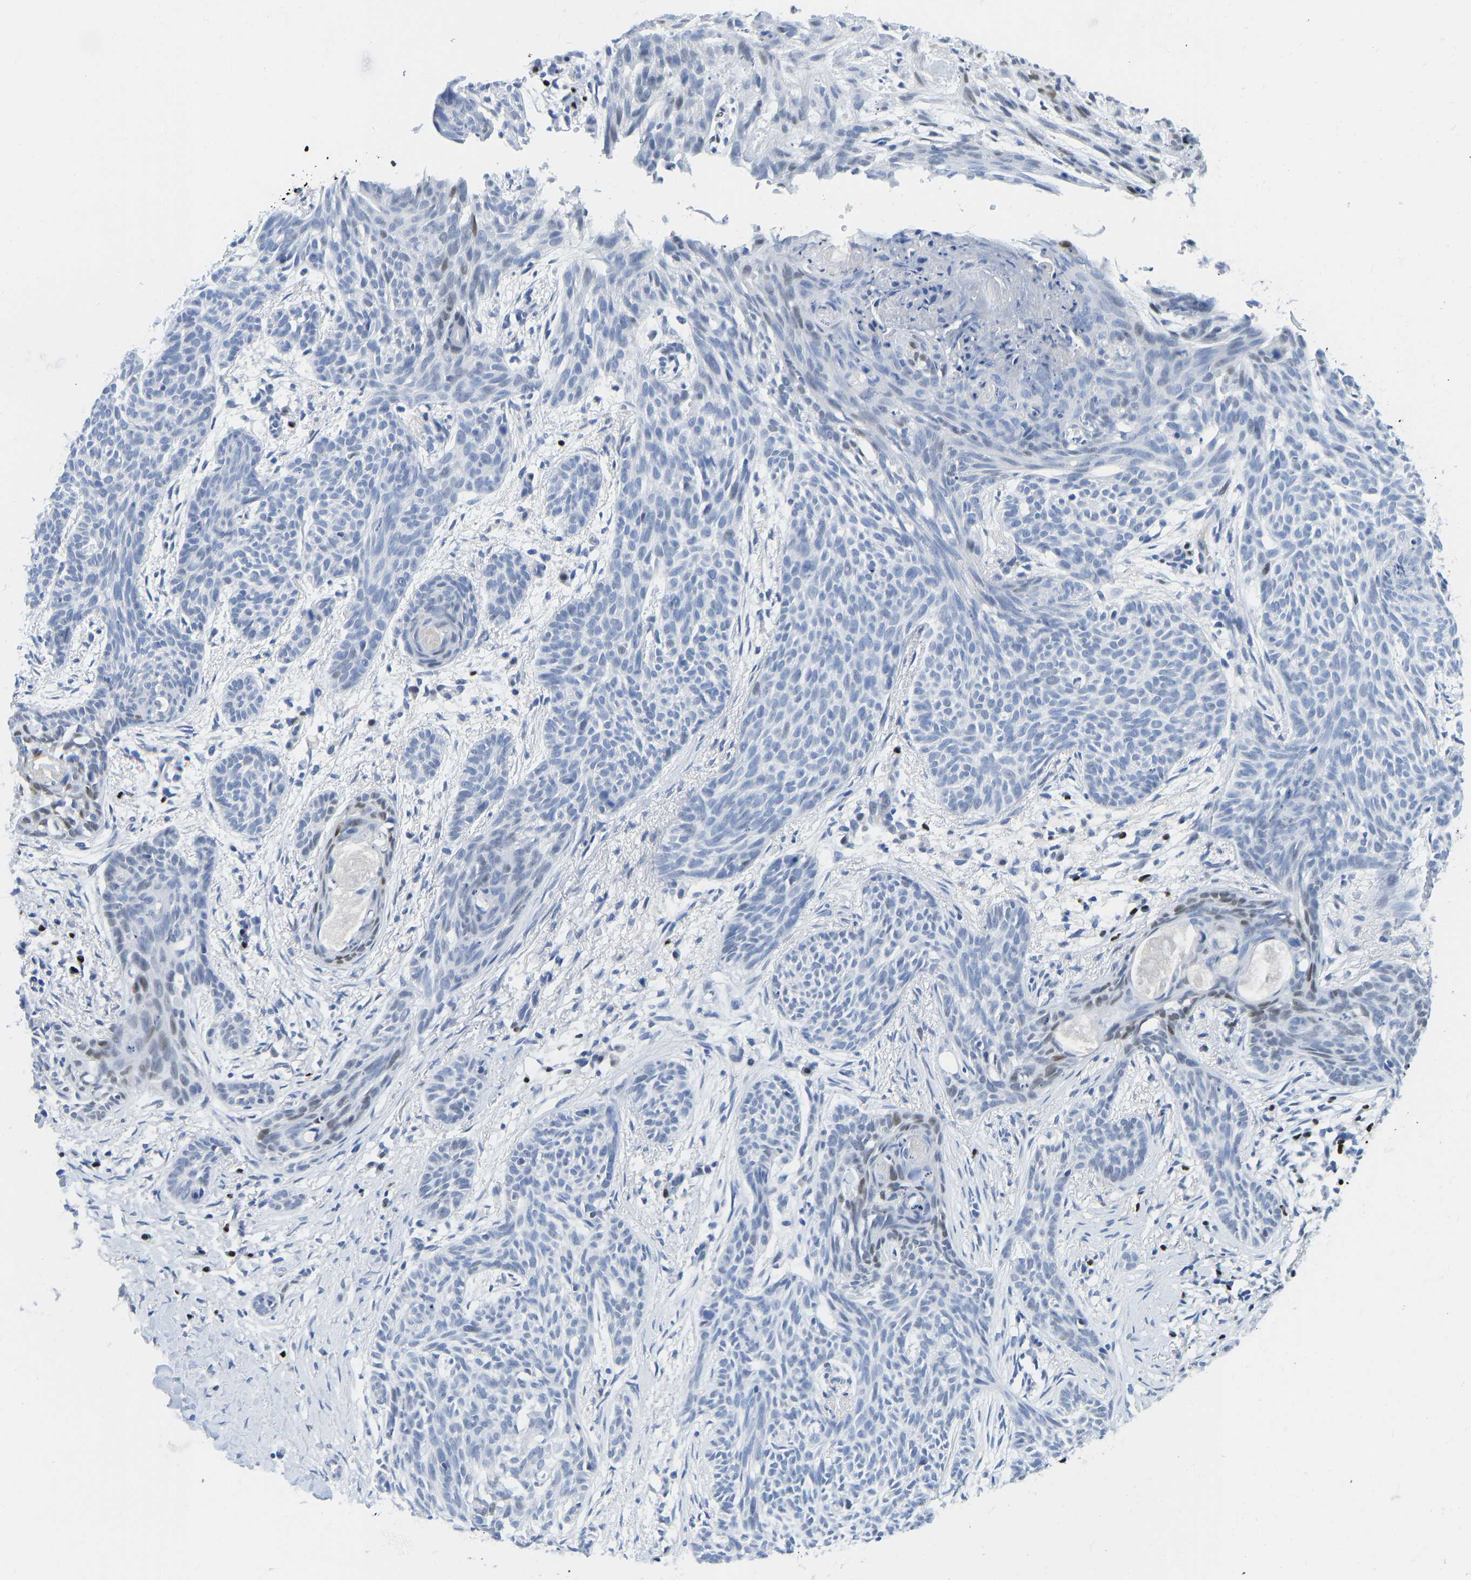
{"staining": {"intensity": "weak", "quantity": "<25%", "location": "nuclear"}, "tissue": "skin cancer", "cell_type": "Tumor cells", "image_type": "cancer", "snomed": [{"axis": "morphology", "description": "Basal cell carcinoma"}, {"axis": "topography", "description": "Skin"}], "caption": "Micrograph shows no significant protein positivity in tumor cells of skin basal cell carcinoma.", "gene": "TCF7", "patient": {"sex": "female", "age": 59}}